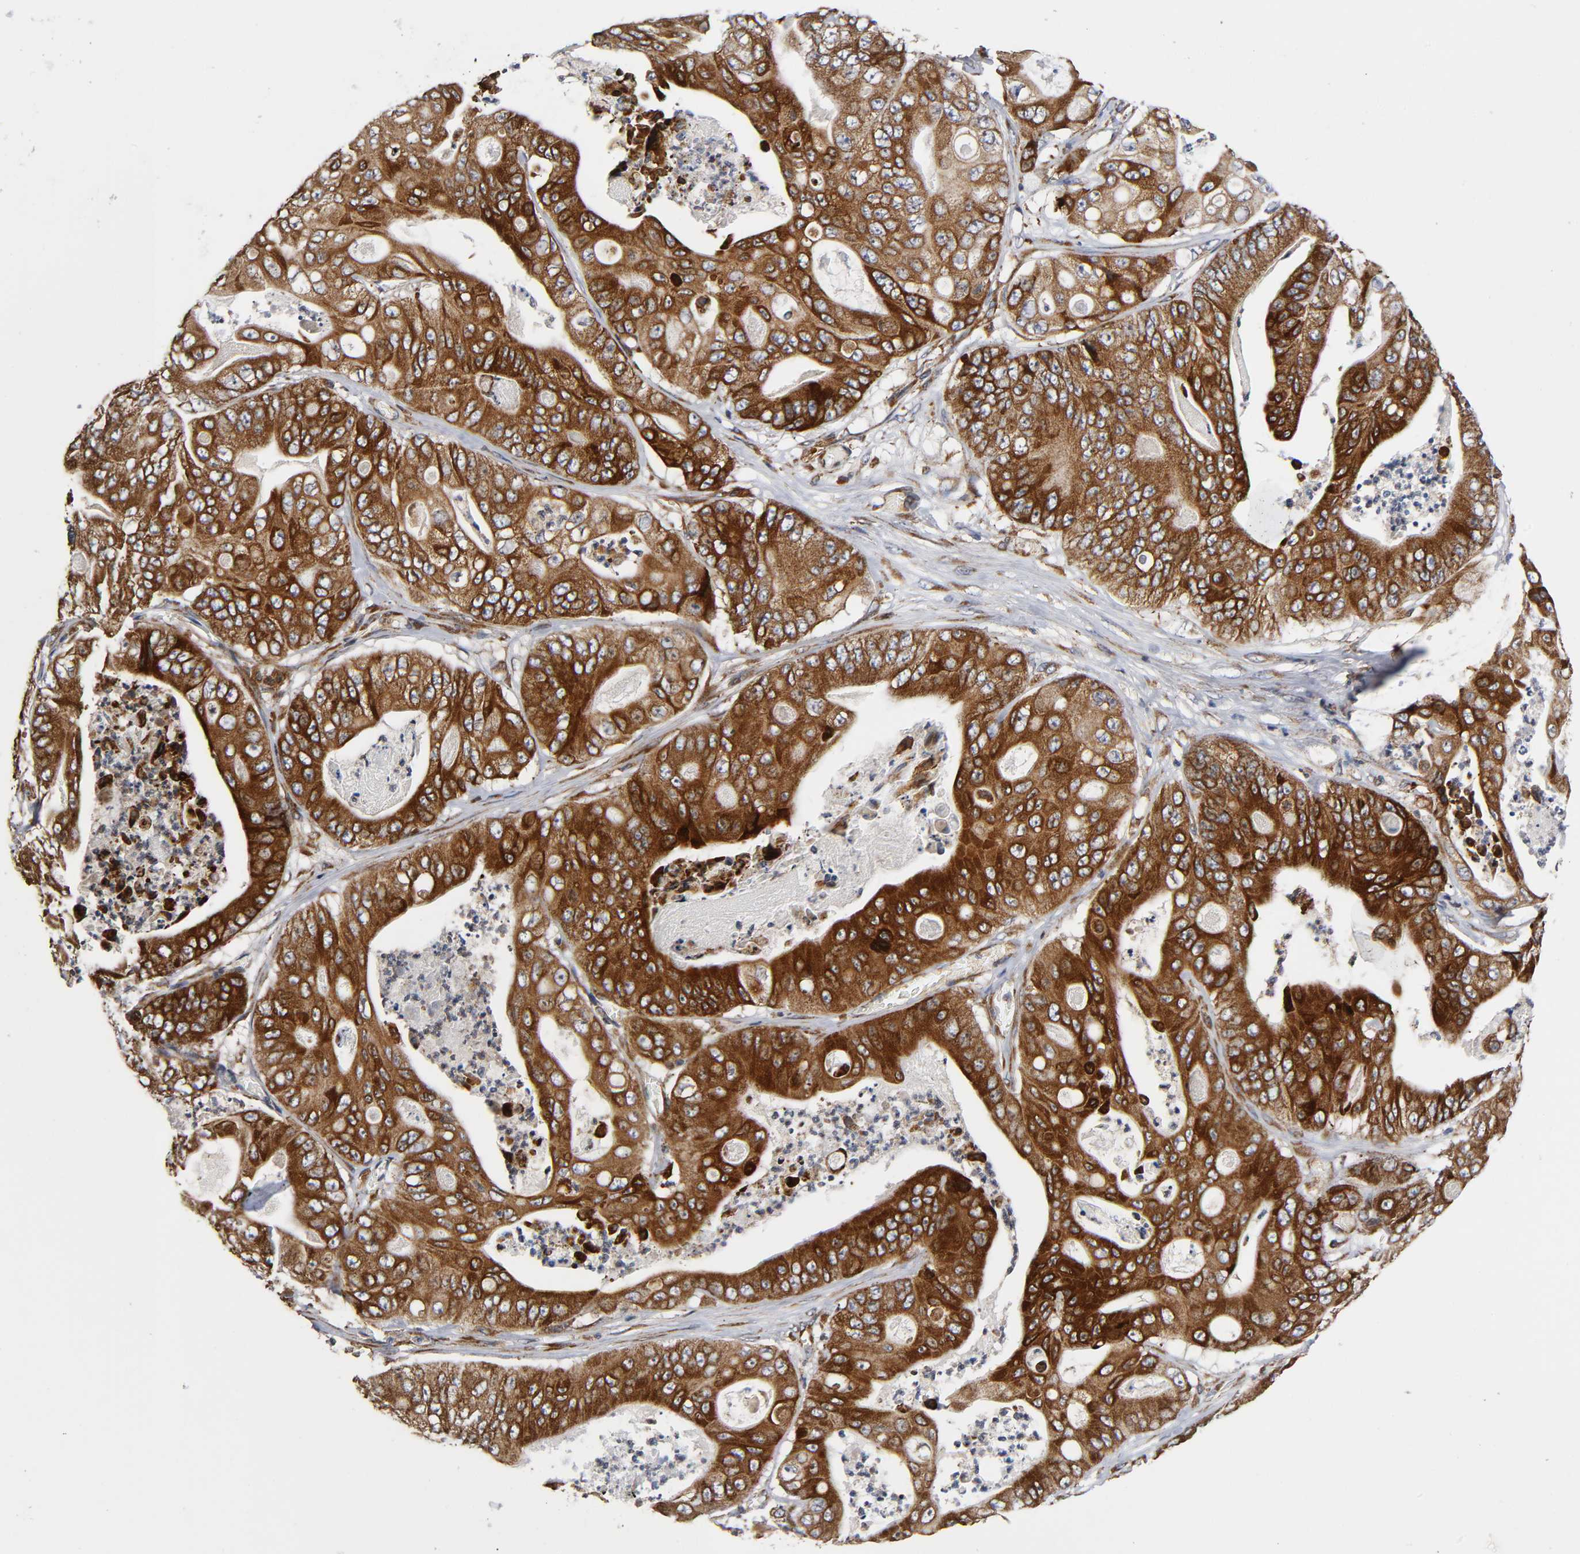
{"staining": {"intensity": "strong", "quantity": "25%-75%", "location": "cytoplasmic/membranous"}, "tissue": "stomach cancer", "cell_type": "Tumor cells", "image_type": "cancer", "snomed": [{"axis": "morphology", "description": "Adenocarcinoma, NOS"}, {"axis": "topography", "description": "Stomach"}], "caption": "The histopathology image reveals immunohistochemical staining of adenocarcinoma (stomach). There is strong cytoplasmic/membranous positivity is seen in about 25%-75% of tumor cells.", "gene": "MAP3K1", "patient": {"sex": "female", "age": 73}}